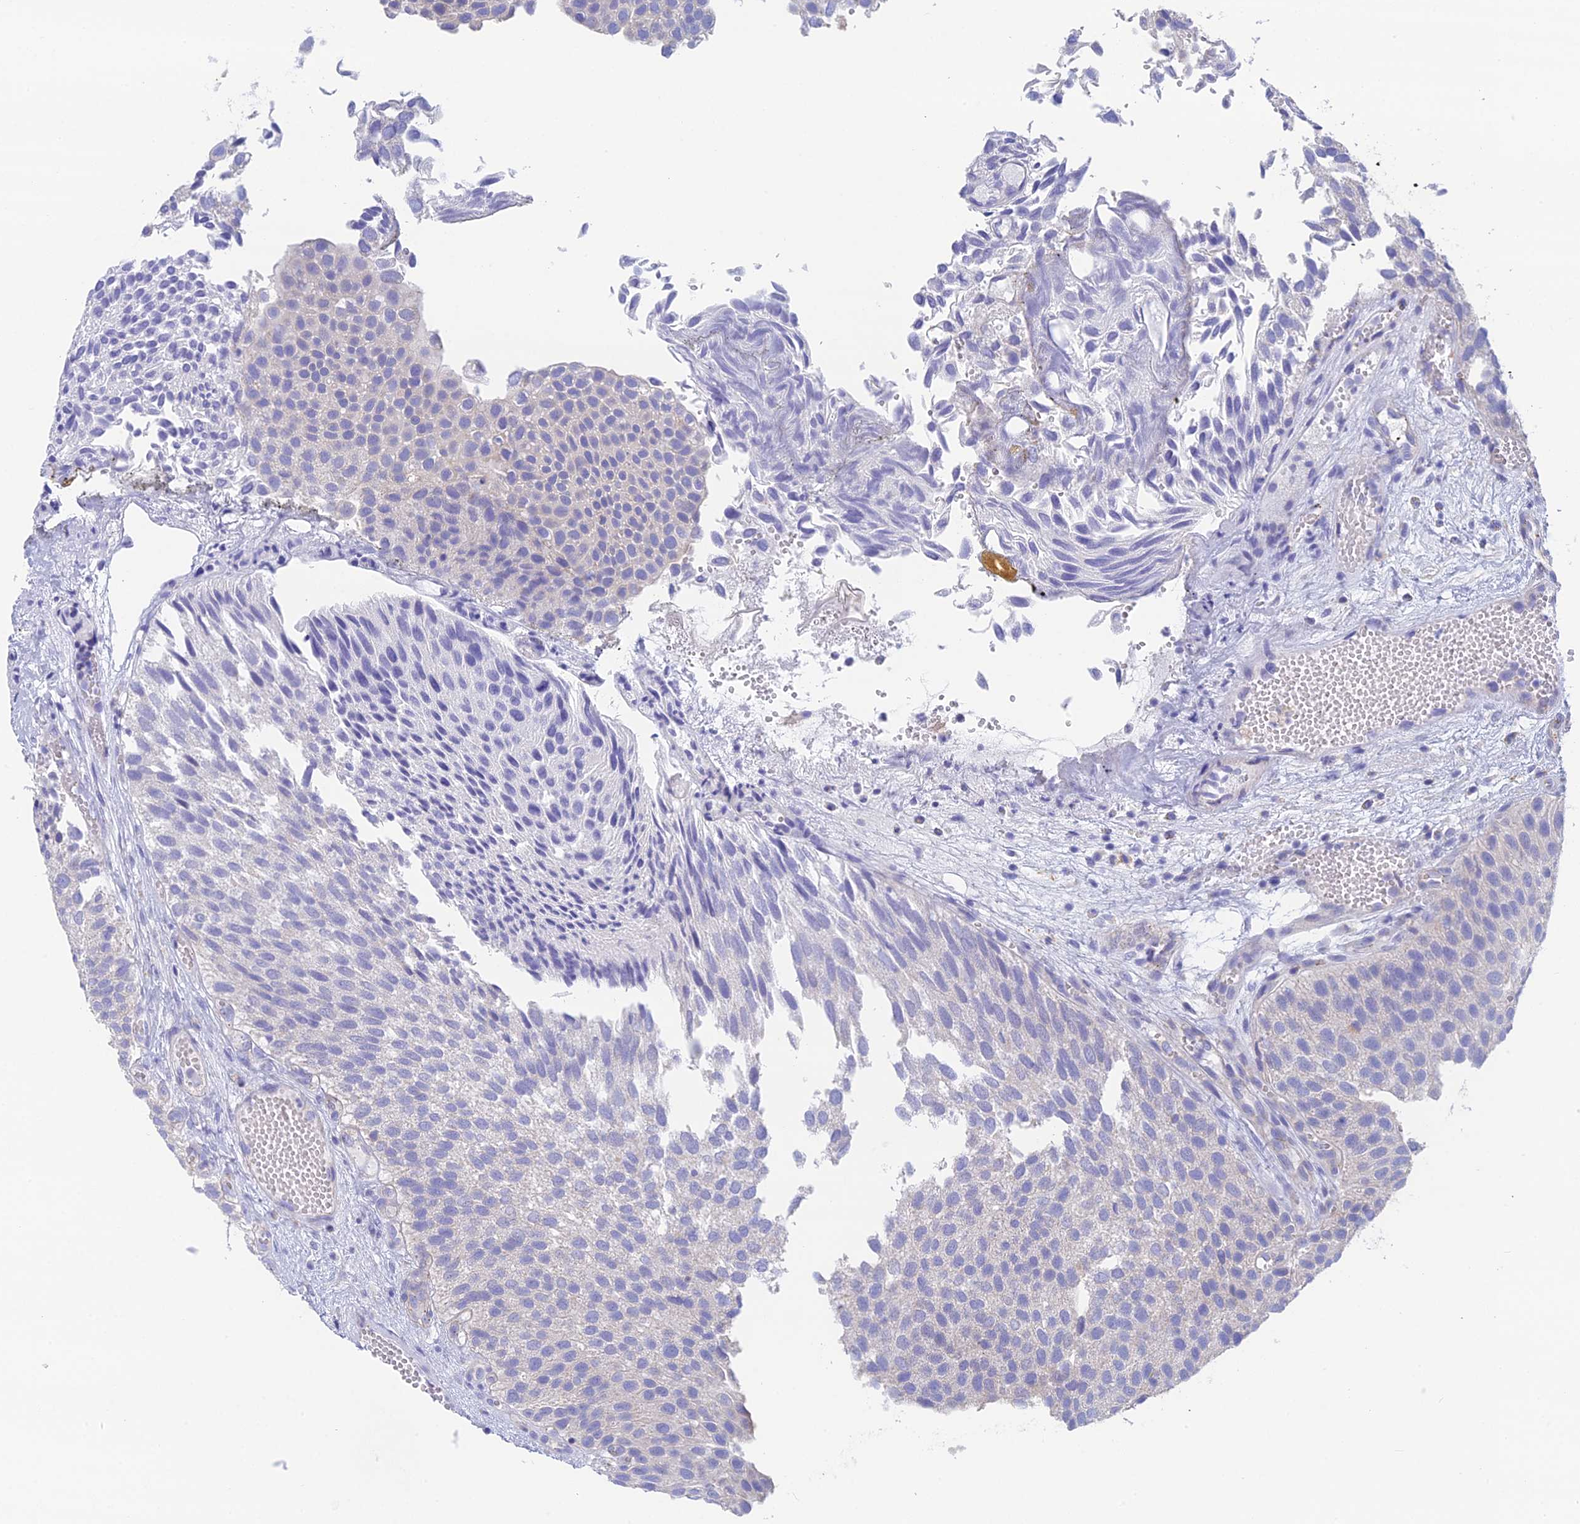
{"staining": {"intensity": "negative", "quantity": "none", "location": "none"}, "tissue": "urothelial cancer", "cell_type": "Tumor cells", "image_type": "cancer", "snomed": [{"axis": "morphology", "description": "Urothelial carcinoma, Low grade"}, {"axis": "topography", "description": "Urinary bladder"}], "caption": "A high-resolution micrograph shows immunohistochemistry staining of urothelial cancer, which demonstrates no significant staining in tumor cells.", "gene": "WDR6", "patient": {"sex": "male", "age": 89}}